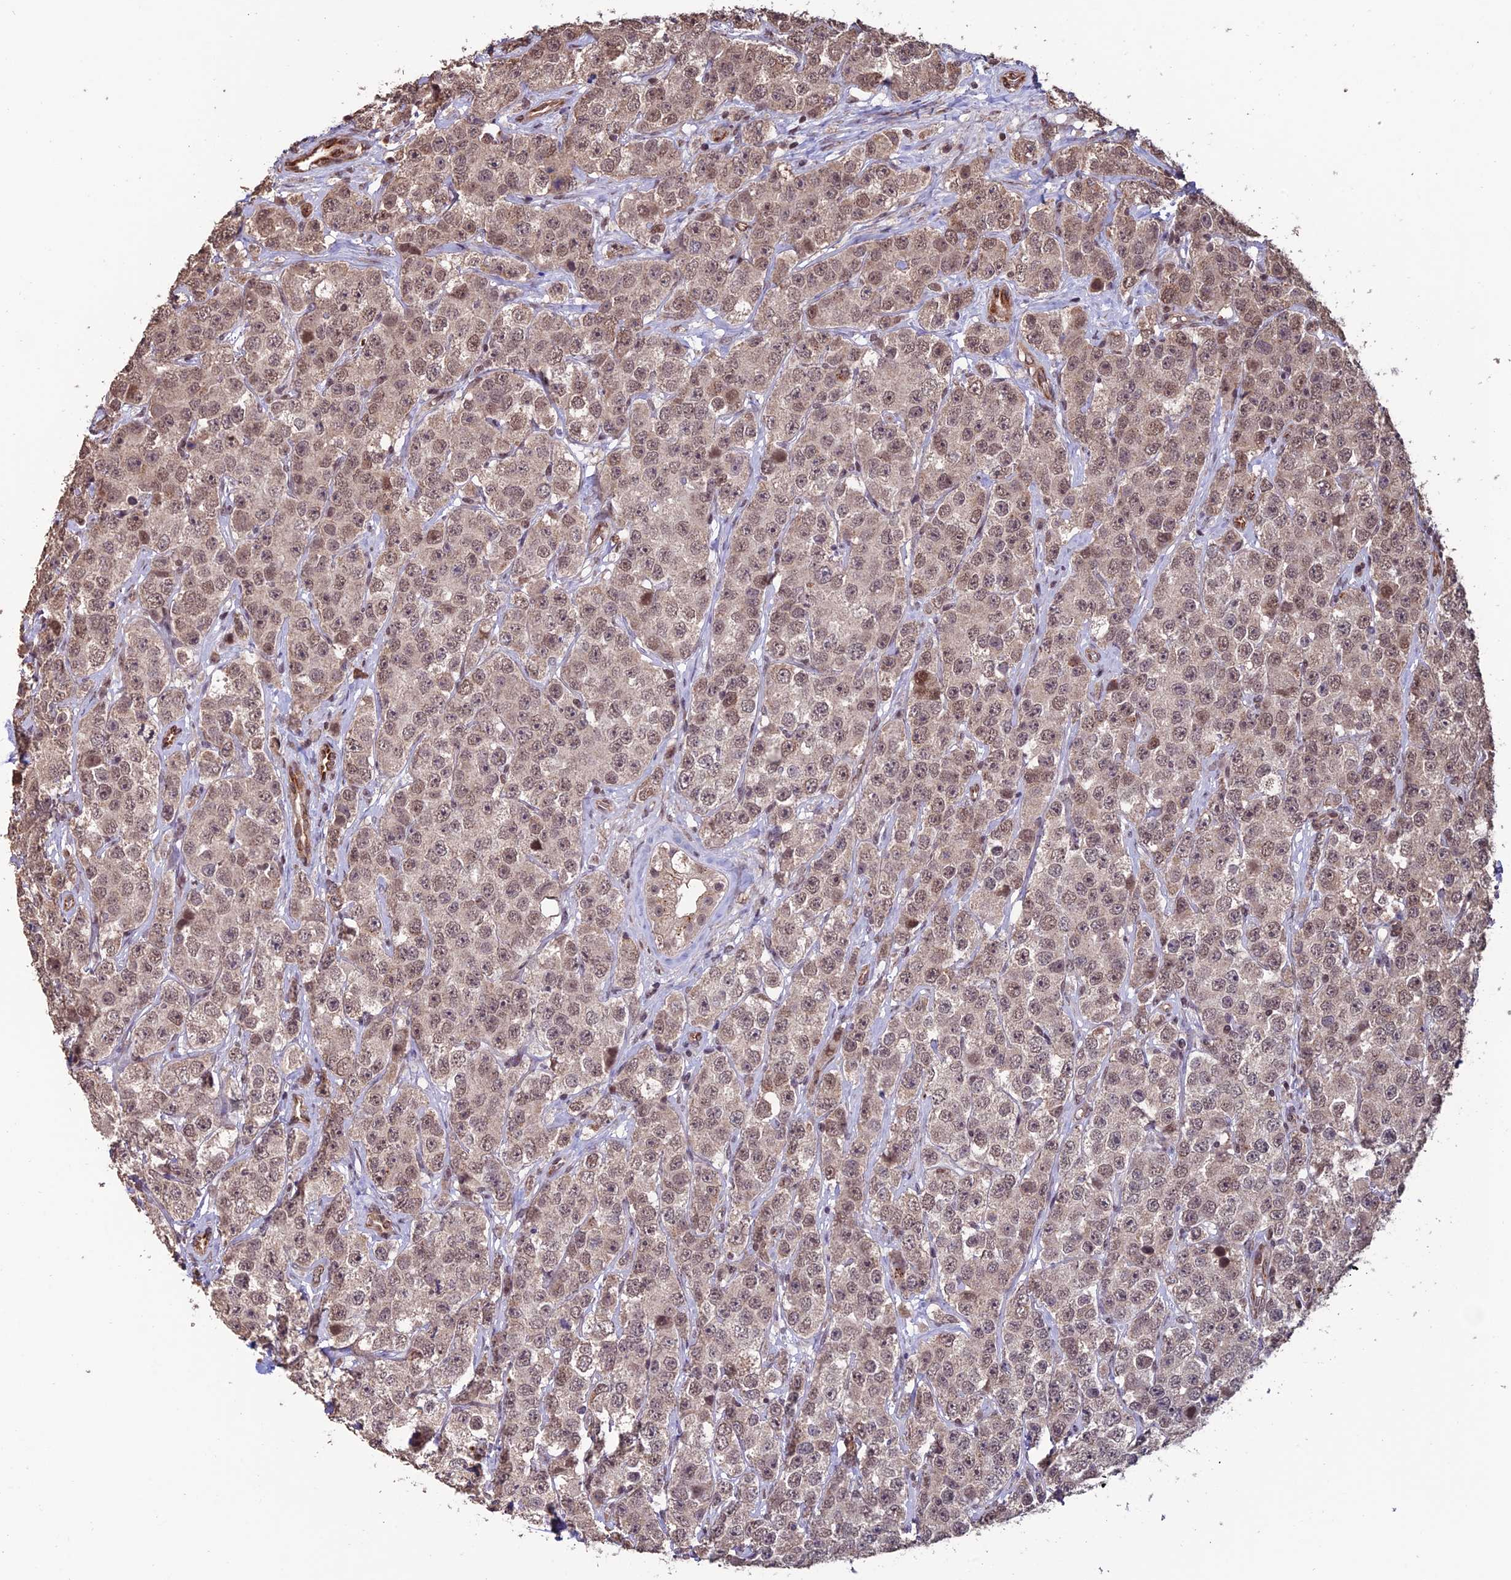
{"staining": {"intensity": "weak", "quantity": ">75%", "location": "nuclear"}, "tissue": "testis cancer", "cell_type": "Tumor cells", "image_type": "cancer", "snomed": [{"axis": "morphology", "description": "Seminoma, NOS"}, {"axis": "topography", "description": "Testis"}], "caption": "Protein staining of testis cancer tissue reveals weak nuclear staining in approximately >75% of tumor cells.", "gene": "CABIN1", "patient": {"sex": "male", "age": 28}}